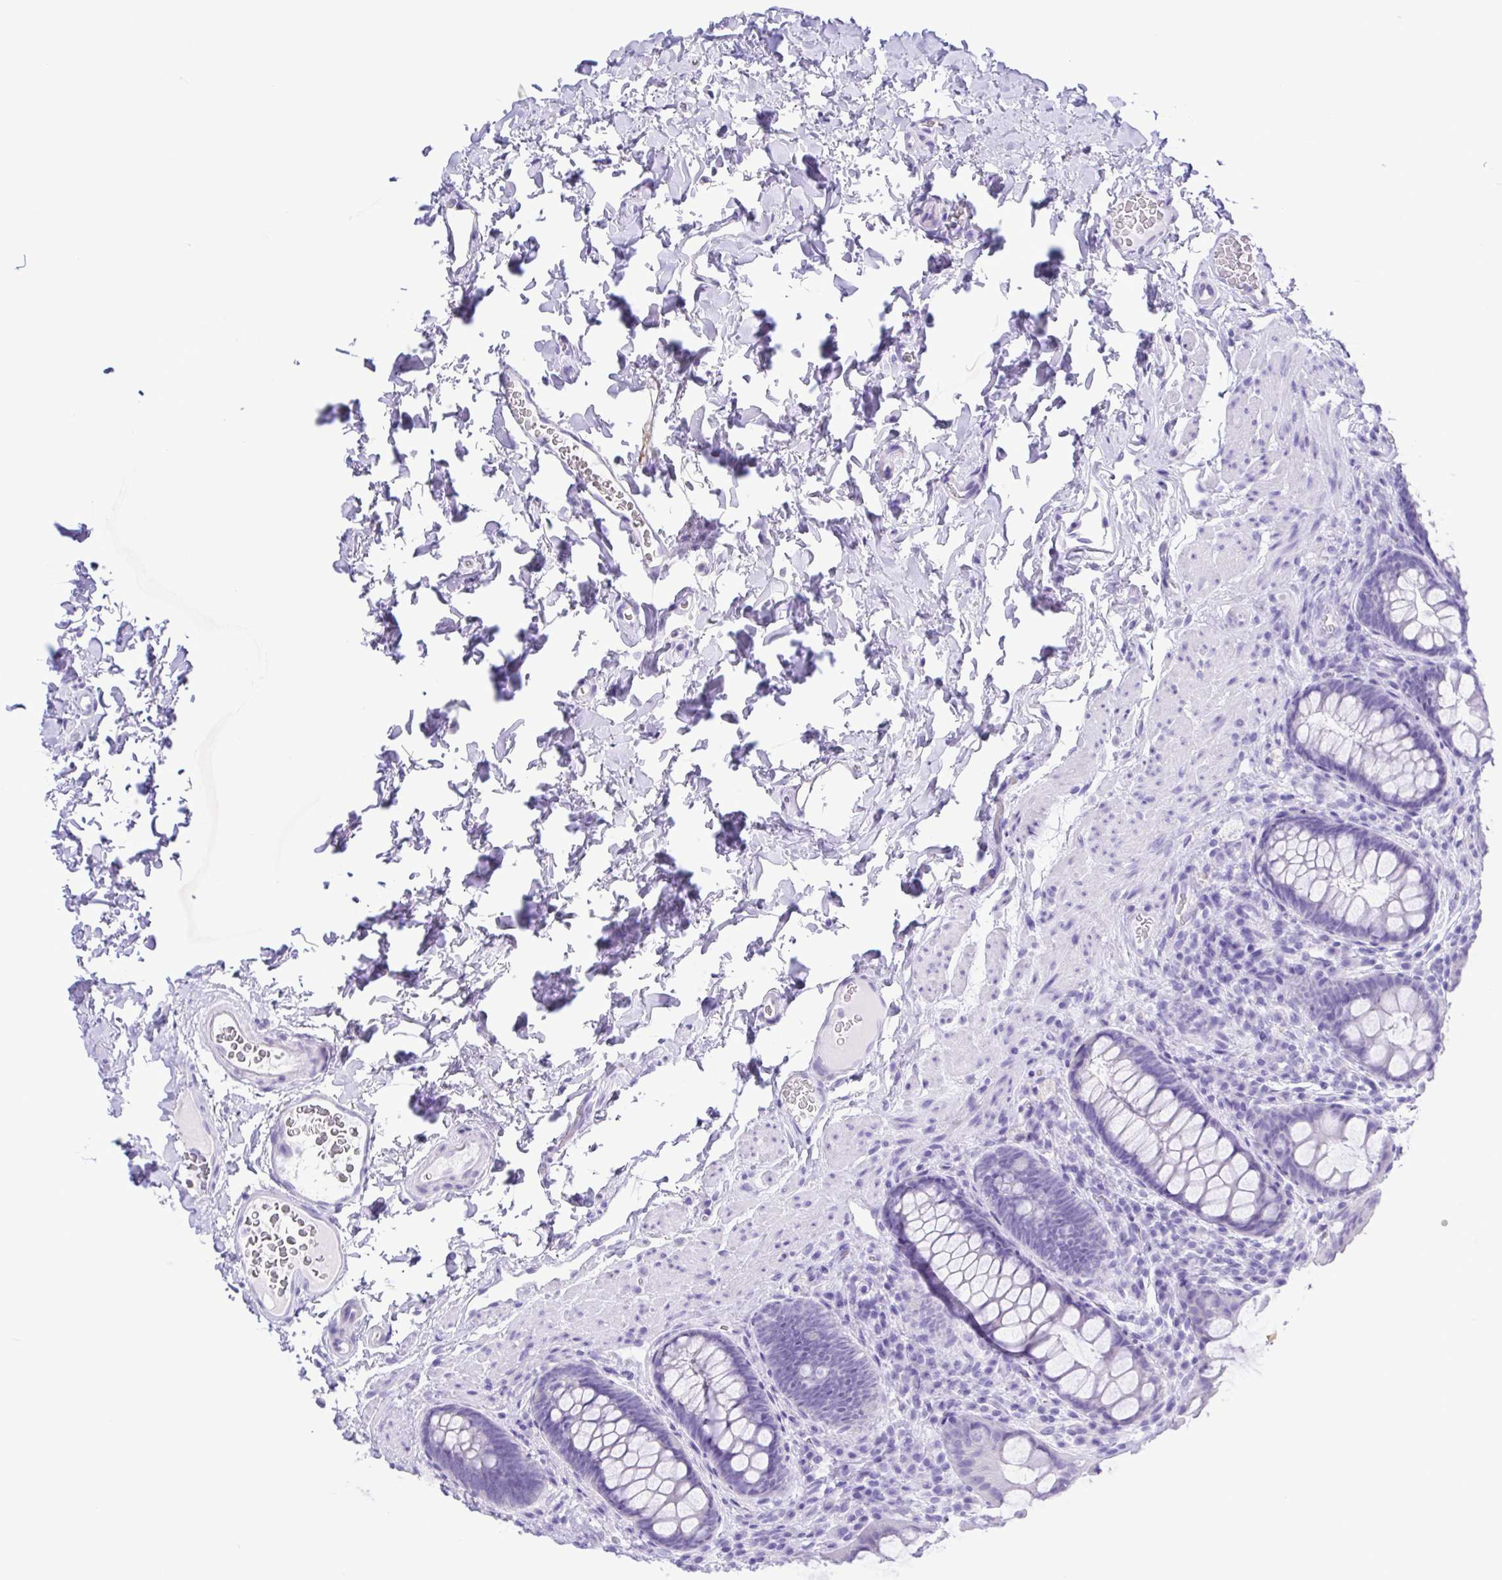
{"staining": {"intensity": "negative", "quantity": "none", "location": "none"}, "tissue": "rectum", "cell_type": "Glandular cells", "image_type": "normal", "snomed": [{"axis": "morphology", "description": "Normal tissue, NOS"}, {"axis": "topography", "description": "Rectum"}], "caption": "DAB immunohistochemical staining of normal rectum displays no significant staining in glandular cells.", "gene": "OVGP1", "patient": {"sex": "female", "age": 69}}